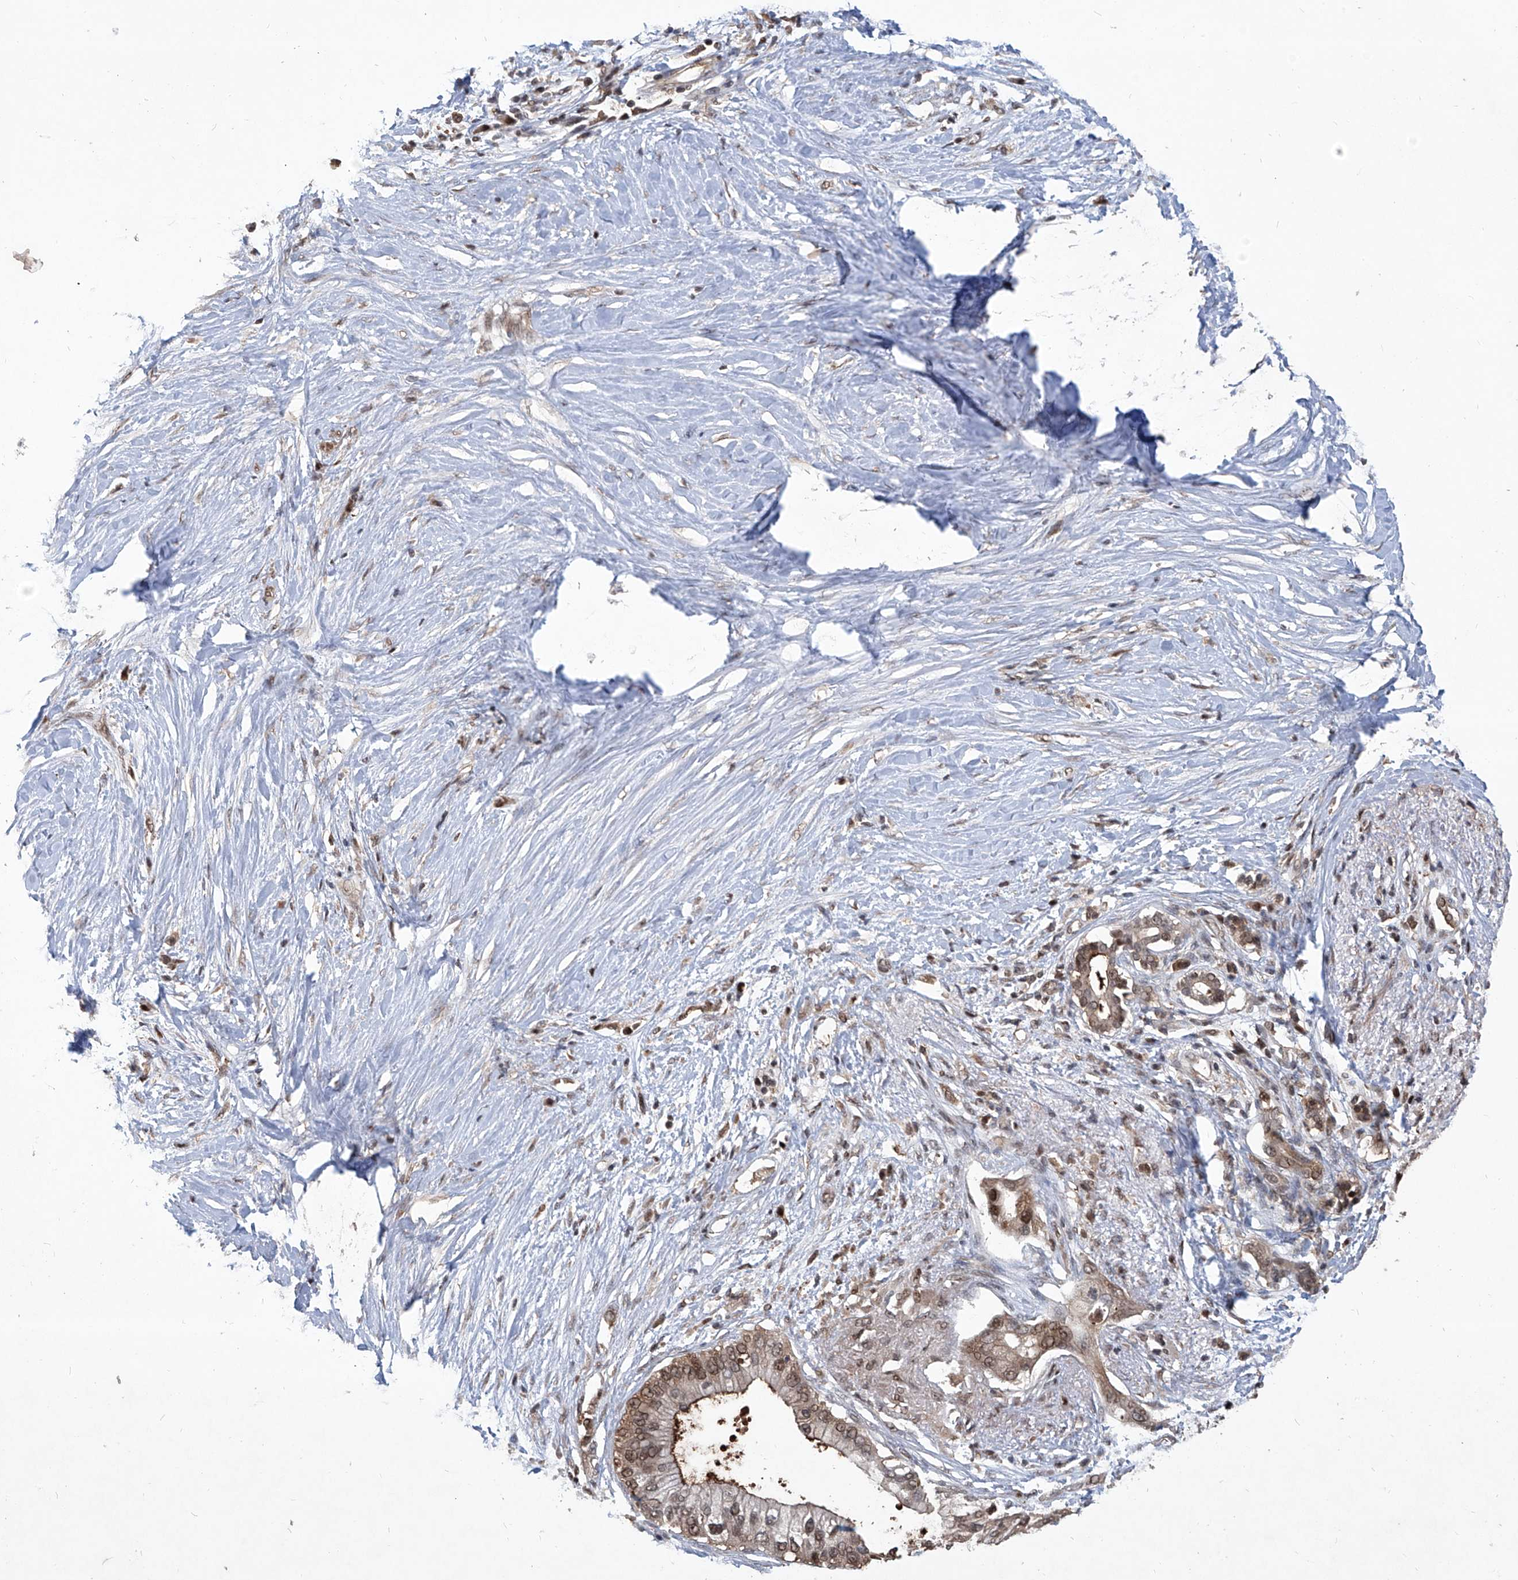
{"staining": {"intensity": "moderate", "quantity": ">75%", "location": "cytoplasmic/membranous,nuclear"}, "tissue": "pancreatic cancer", "cell_type": "Tumor cells", "image_type": "cancer", "snomed": [{"axis": "morphology", "description": "Normal tissue, NOS"}, {"axis": "morphology", "description": "Adenocarcinoma, NOS"}, {"axis": "topography", "description": "Pancreas"}, {"axis": "topography", "description": "Peripheral nerve tissue"}], "caption": "Tumor cells exhibit medium levels of moderate cytoplasmic/membranous and nuclear staining in about >75% of cells in human pancreatic cancer. The staining was performed using DAB, with brown indicating positive protein expression. Nuclei are stained blue with hematoxylin.", "gene": "PSMB1", "patient": {"sex": "male", "age": 59}}